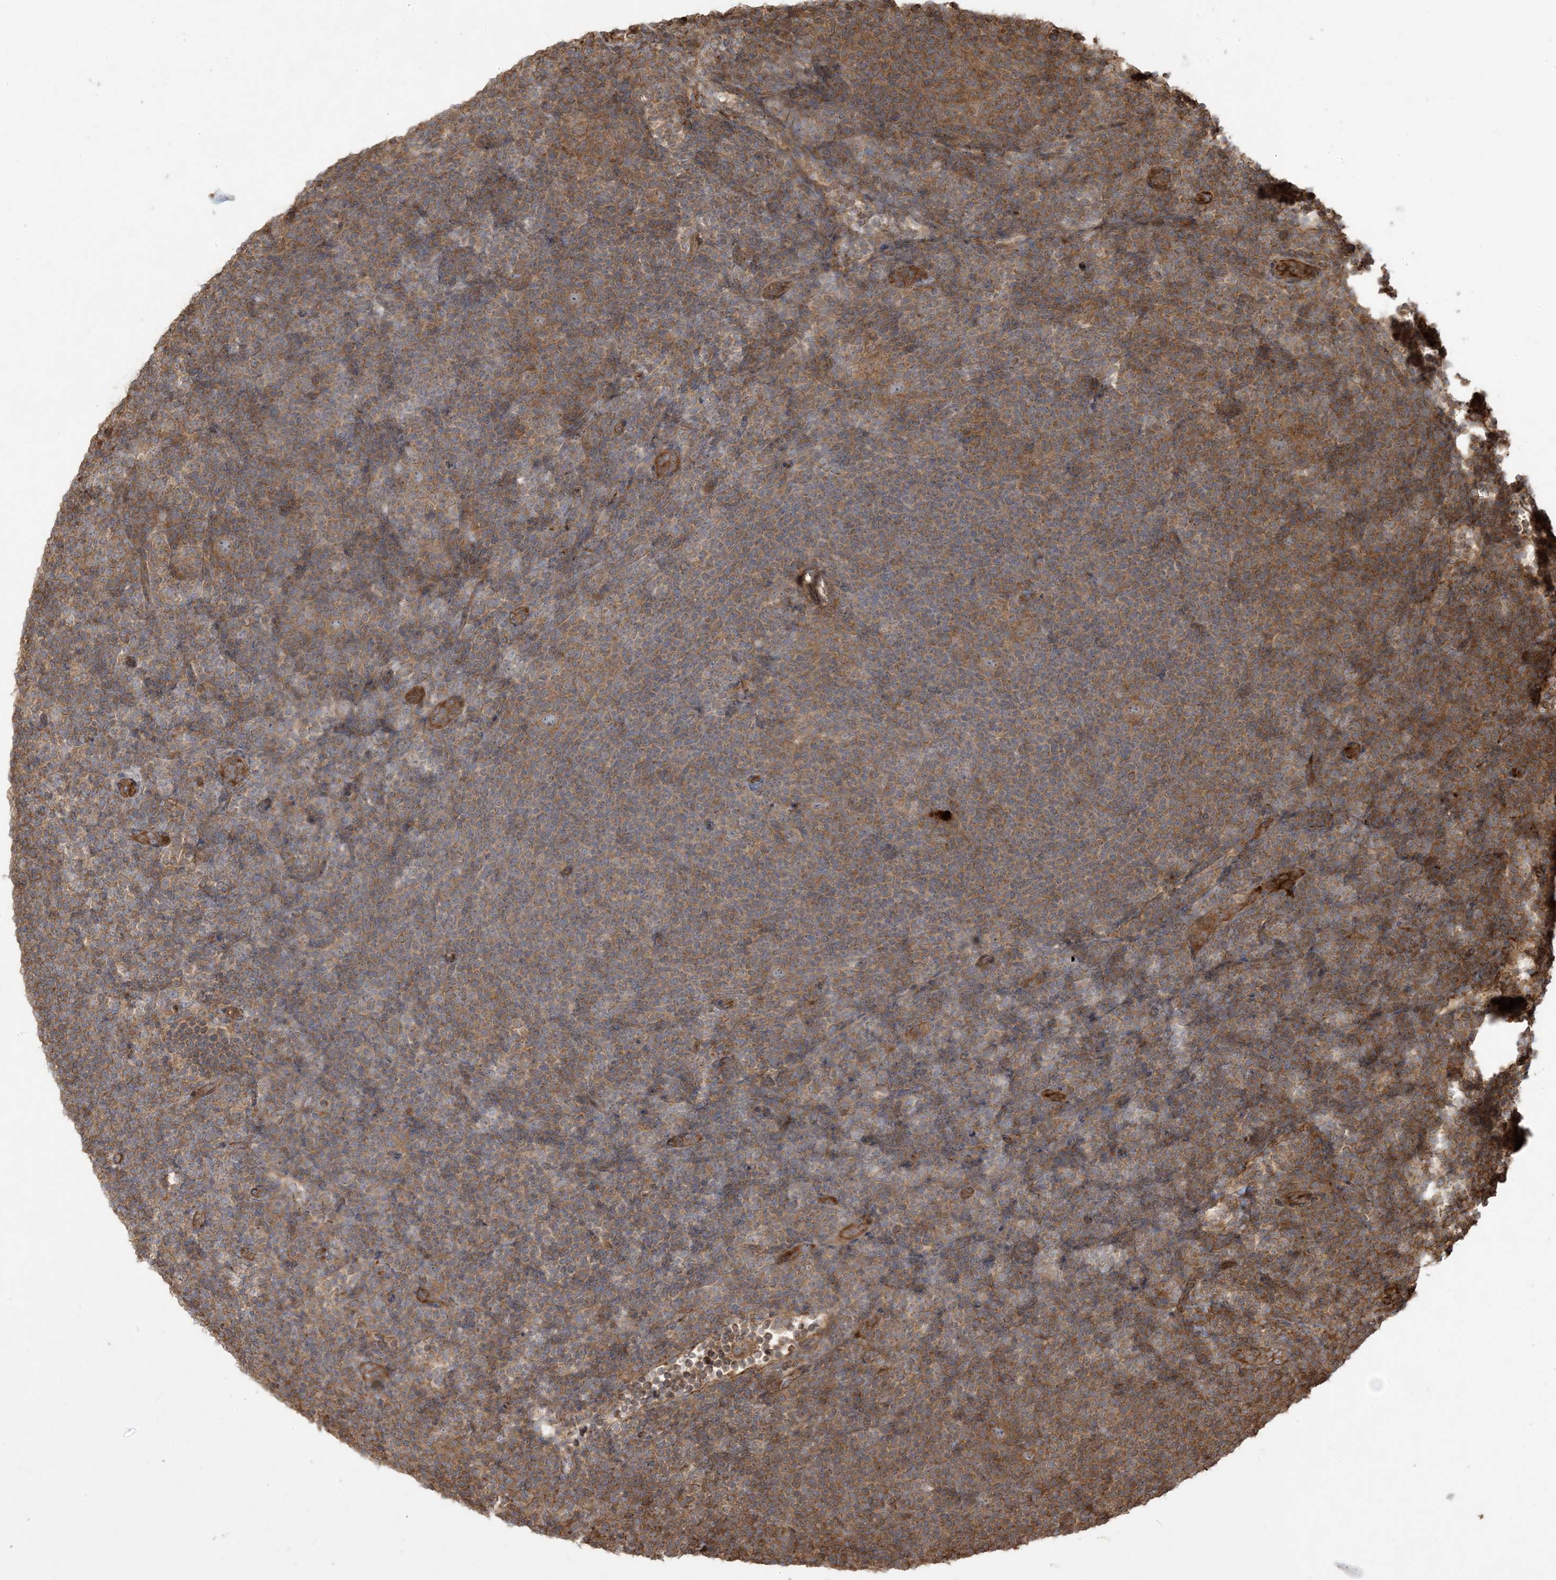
{"staining": {"intensity": "moderate", "quantity": ">75%", "location": "cytoplasmic/membranous"}, "tissue": "lymphoma", "cell_type": "Tumor cells", "image_type": "cancer", "snomed": [{"axis": "morphology", "description": "Hodgkin's disease, NOS"}, {"axis": "topography", "description": "Lymph node"}], "caption": "Immunohistochemistry image of neoplastic tissue: Hodgkin's disease stained using IHC shows medium levels of moderate protein expression localized specifically in the cytoplasmic/membranous of tumor cells, appearing as a cytoplasmic/membranous brown color.", "gene": "KLHL18", "patient": {"sex": "female", "age": 57}}